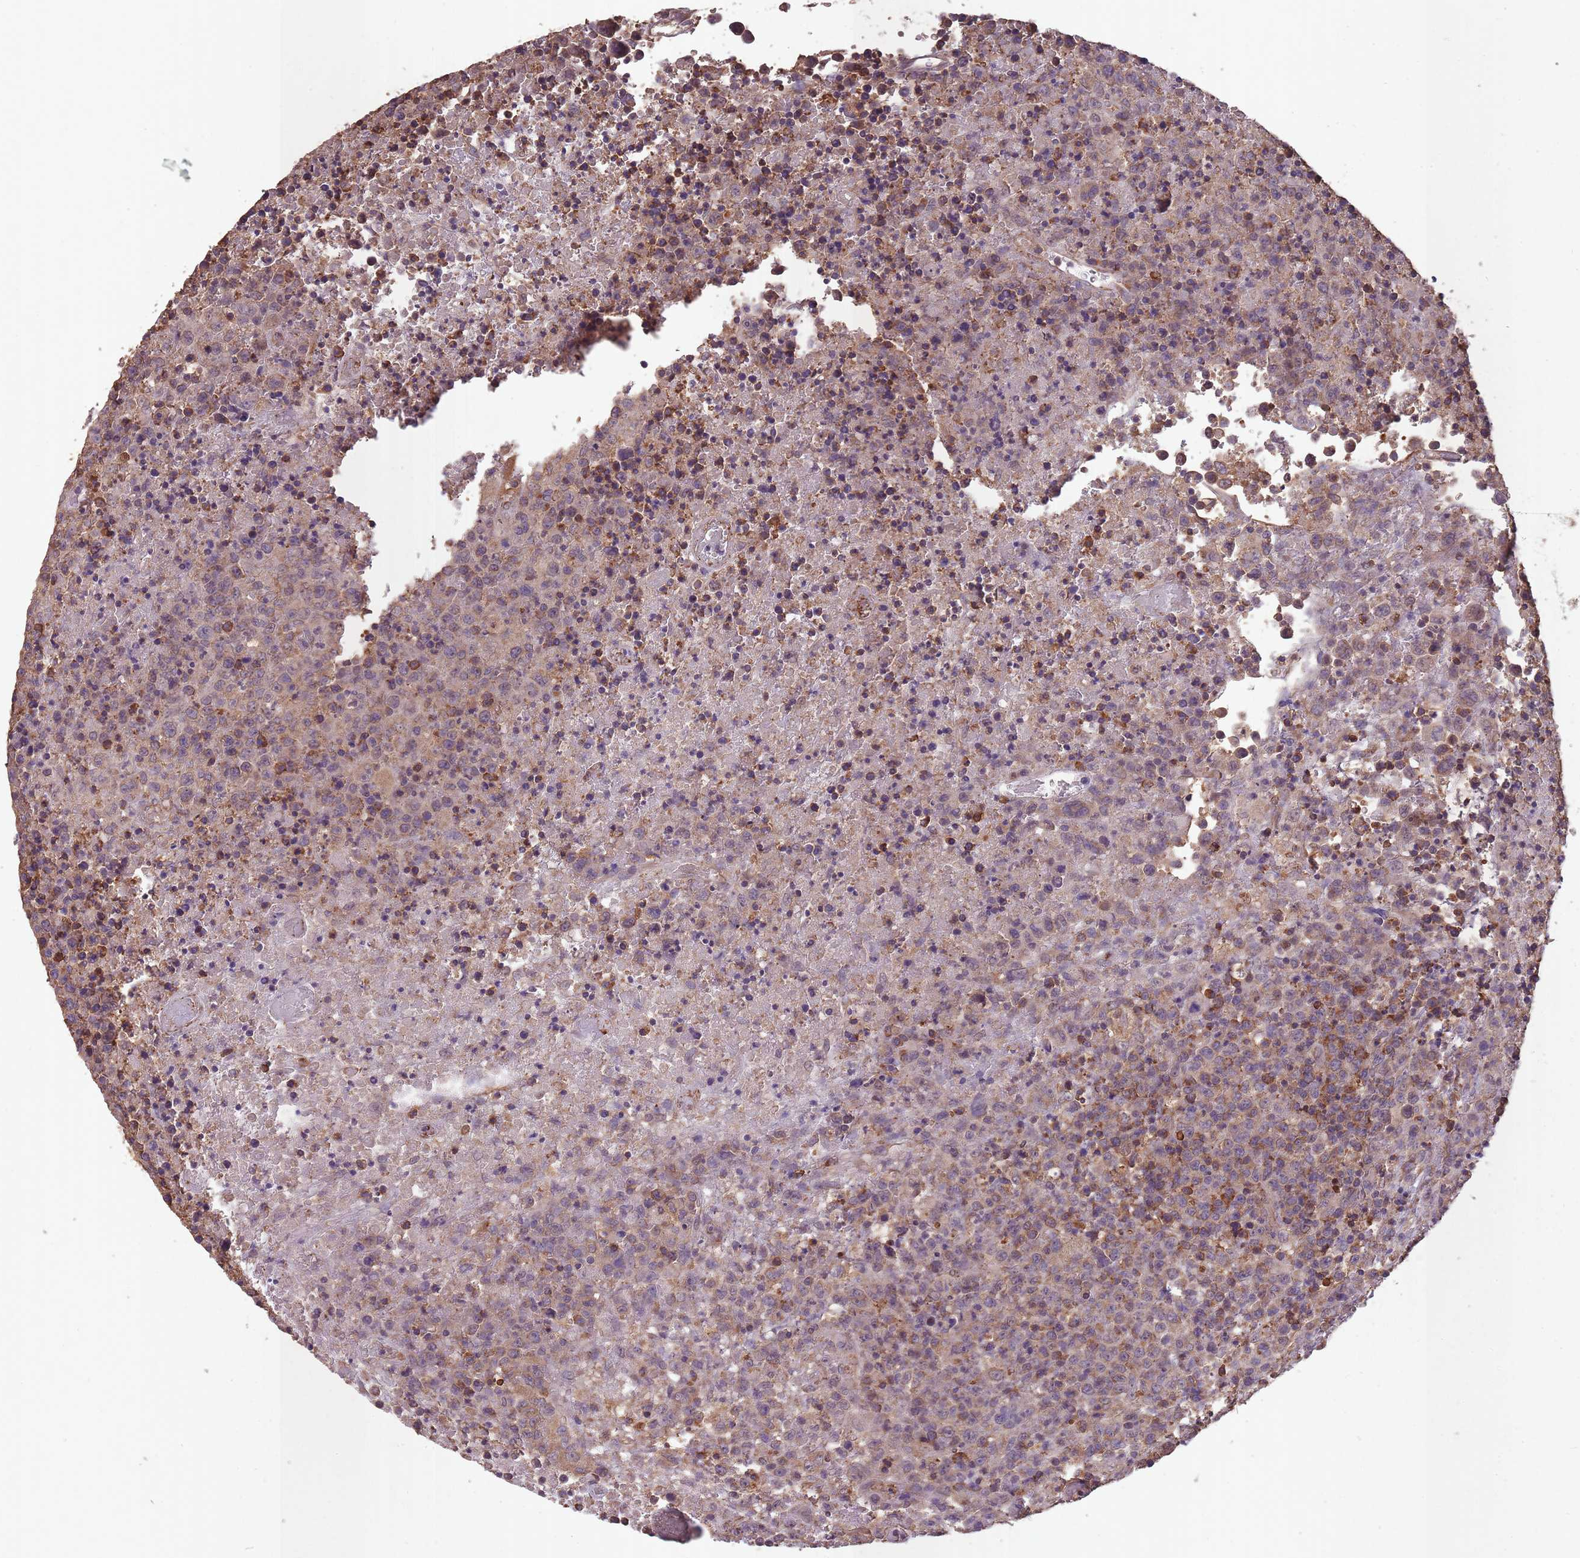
{"staining": {"intensity": "weak", "quantity": "25%-75%", "location": "cytoplasmic/membranous"}, "tissue": "lymphoma", "cell_type": "Tumor cells", "image_type": "cancer", "snomed": [{"axis": "morphology", "description": "Malignant lymphoma, non-Hodgkin's type, High grade"}, {"axis": "topography", "description": "Lymph node"}], "caption": "Protein staining of lymphoma tissue demonstrates weak cytoplasmic/membranous expression in approximately 25%-75% of tumor cells.", "gene": "SANBR", "patient": {"sex": "male", "age": 16}}